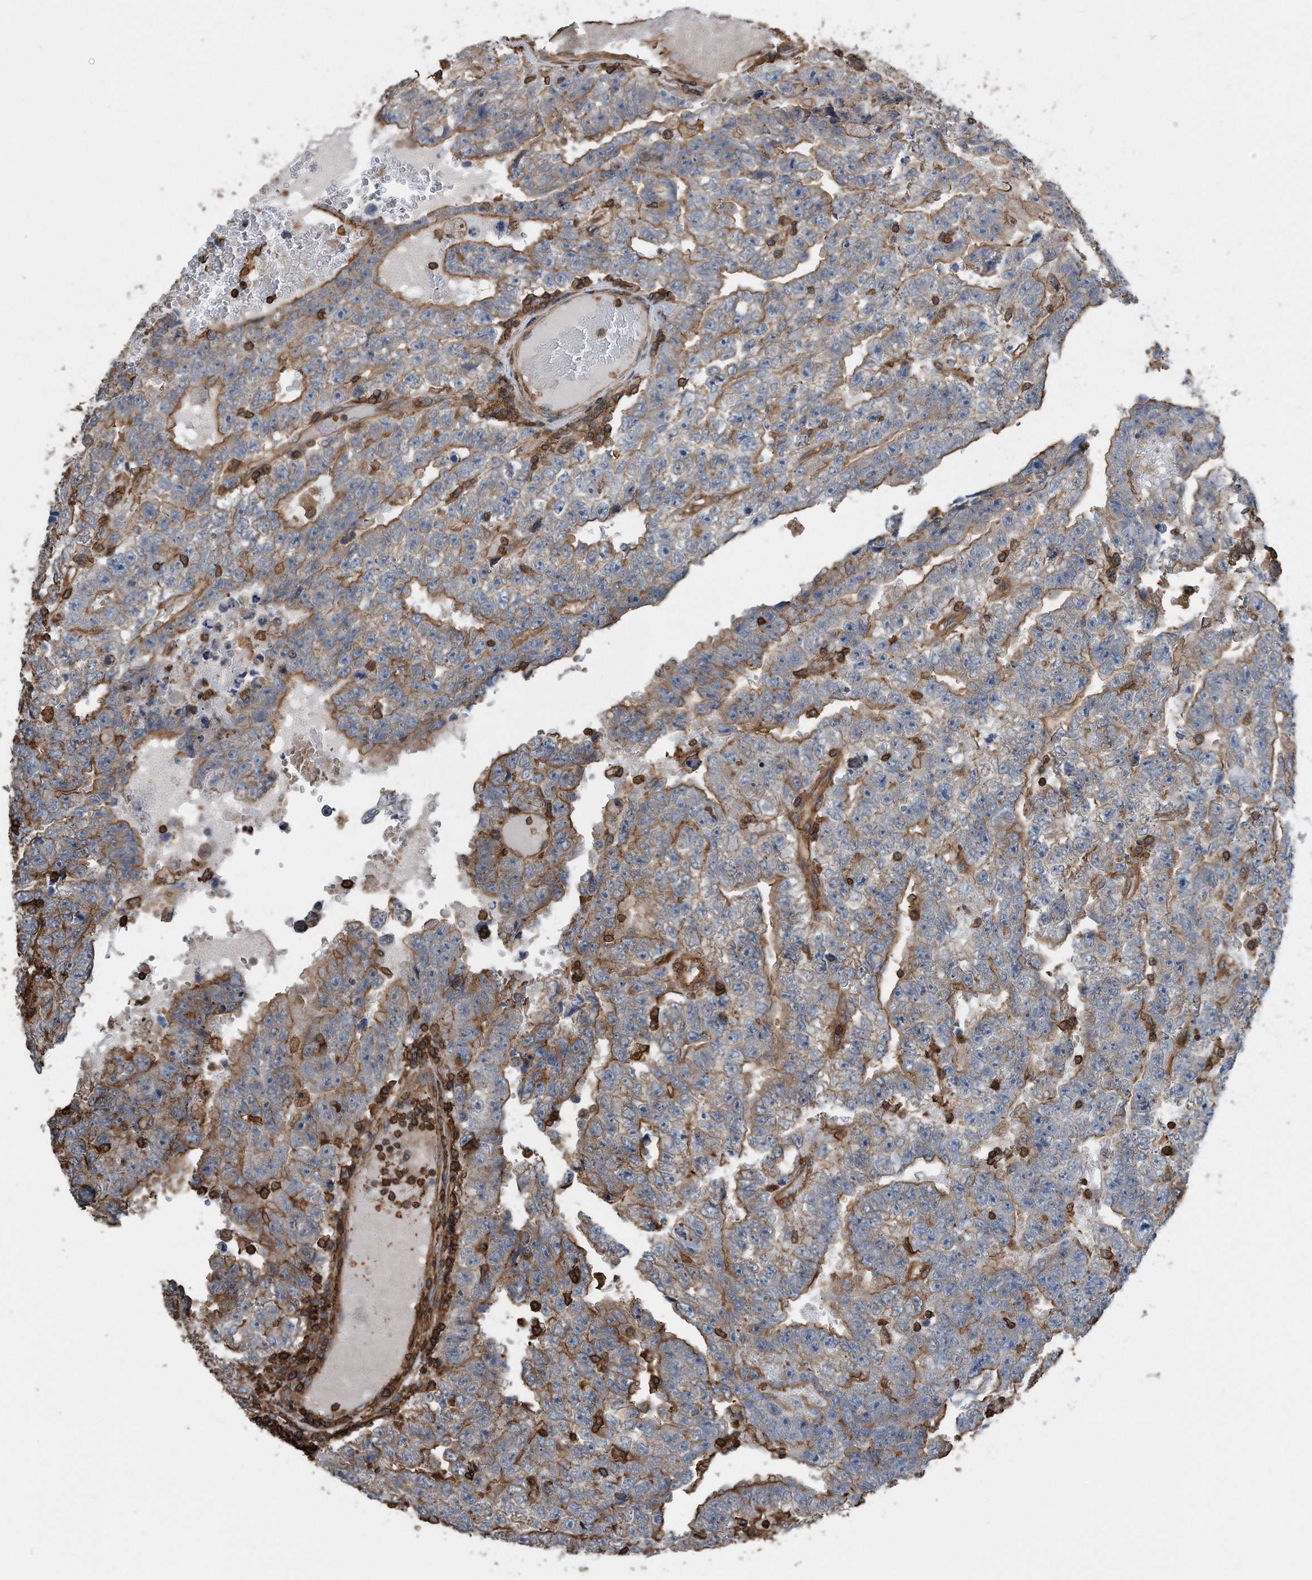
{"staining": {"intensity": "moderate", "quantity": ">75%", "location": "cytoplasmic/membranous"}, "tissue": "testis cancer", "cell_type": "Tumor cells", "image_type": "cancer", "snomed": [{"axis": "morphology", "description": "Carcinoma, Embryonal, NOS"}, {"axis": "topography", "description": "Testis"}], "caption": "Moderate cytoplasmic/membranous staining is identified in approximately >75% of tumor cells in testis cancer.", "gene": "RSPO3", "patient": {"sex": "male", "age": 25}}